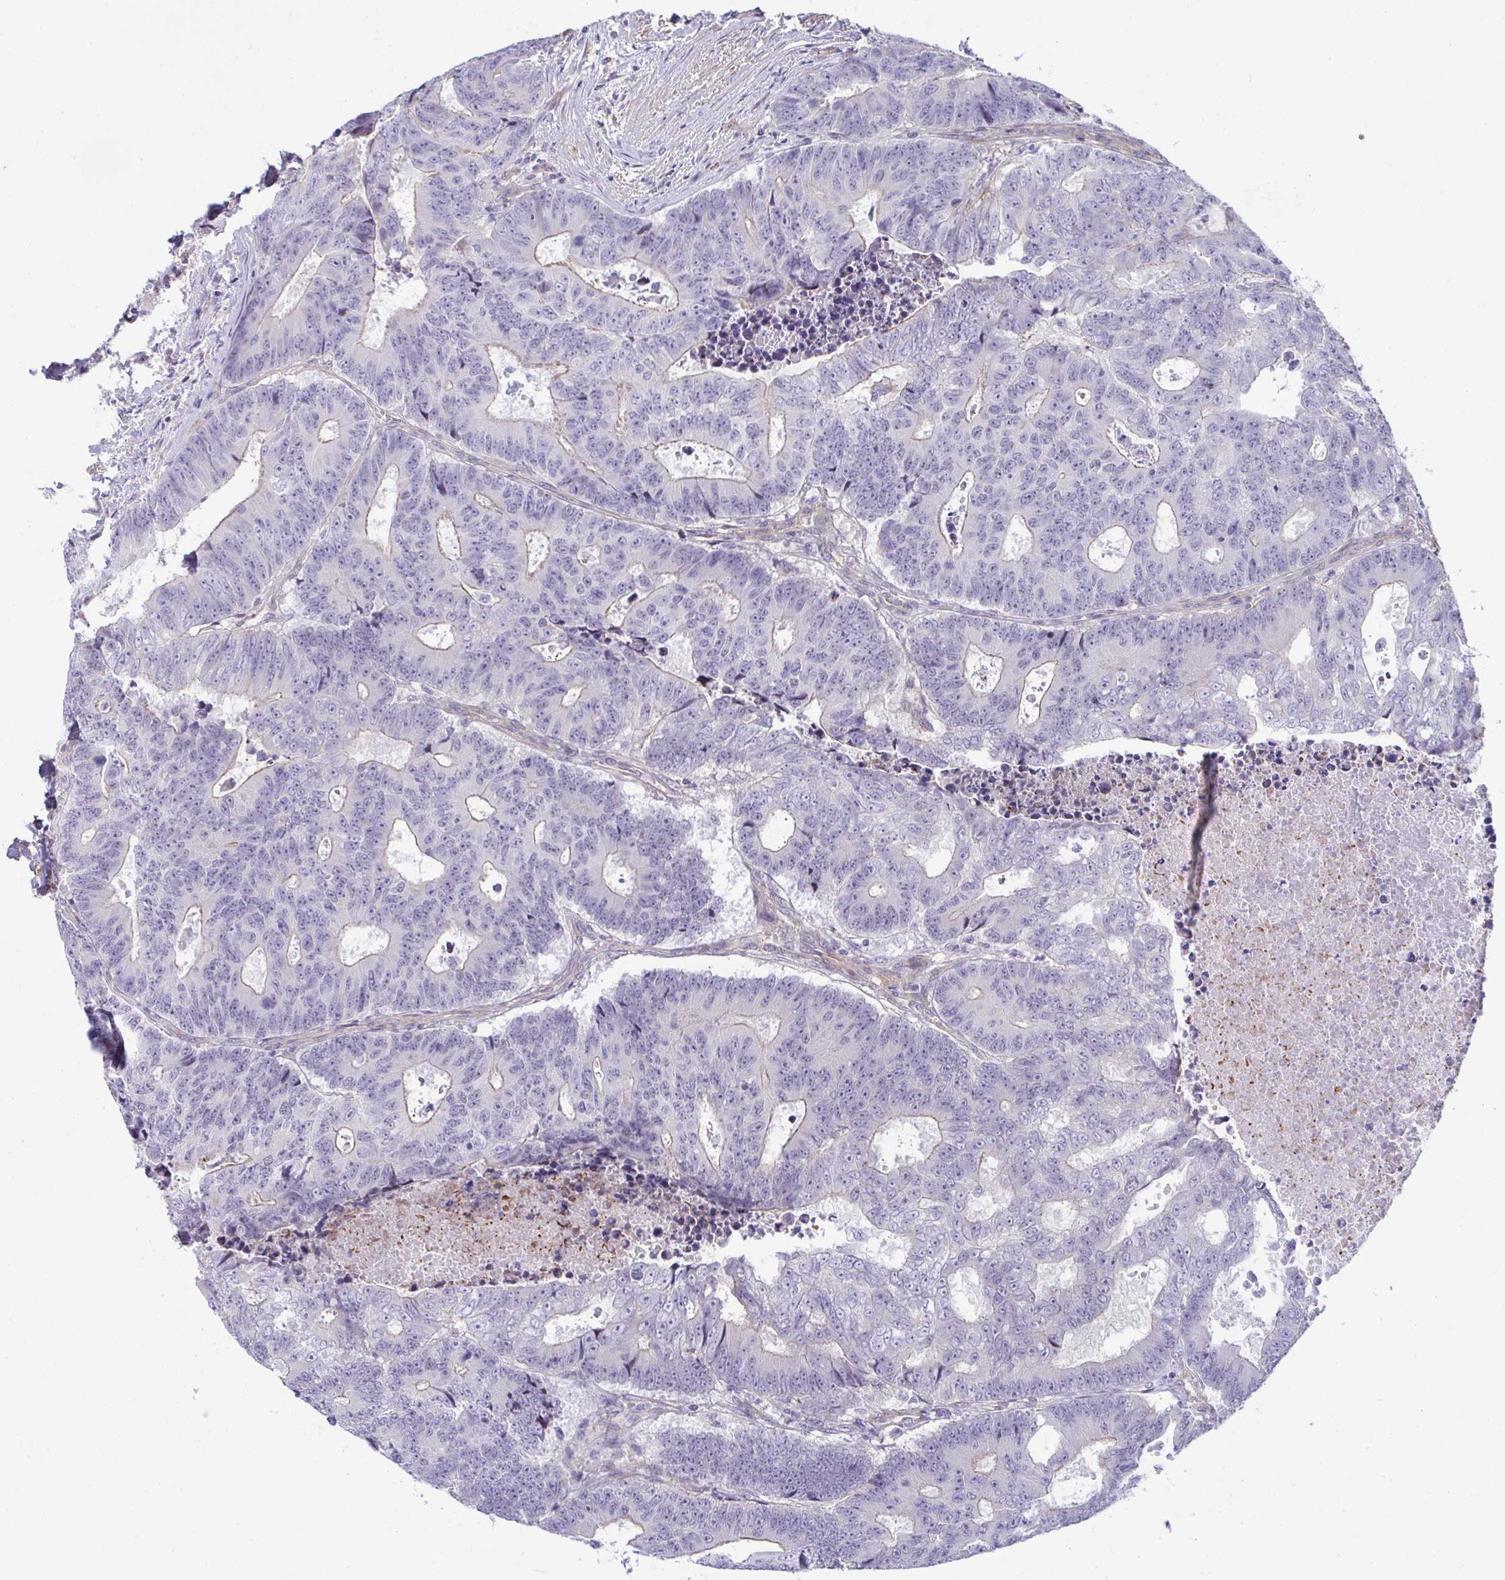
{"staining": {"intensity": "weak", "quantity": "25%-75%", "location": "cytoplasmic/membranous"}, "tissue": "colorectal cancer", "cell_type": "Tumor cells", "image_type": "cancer", "snomed": [{"axis": "morphology", "description": "Adenocarcinoma, NOS"}, {"axis": "topography", "description": "Colon"}], "caption": "Immunohistochemical staining of adenocarcinoma (colorectal) exhibits weak cytoplasmic/membranous protein positivity in about 25%-75% of tumor cells.", "gene": "MYL12A", "patient": {"sex": "female", "age": 48}}